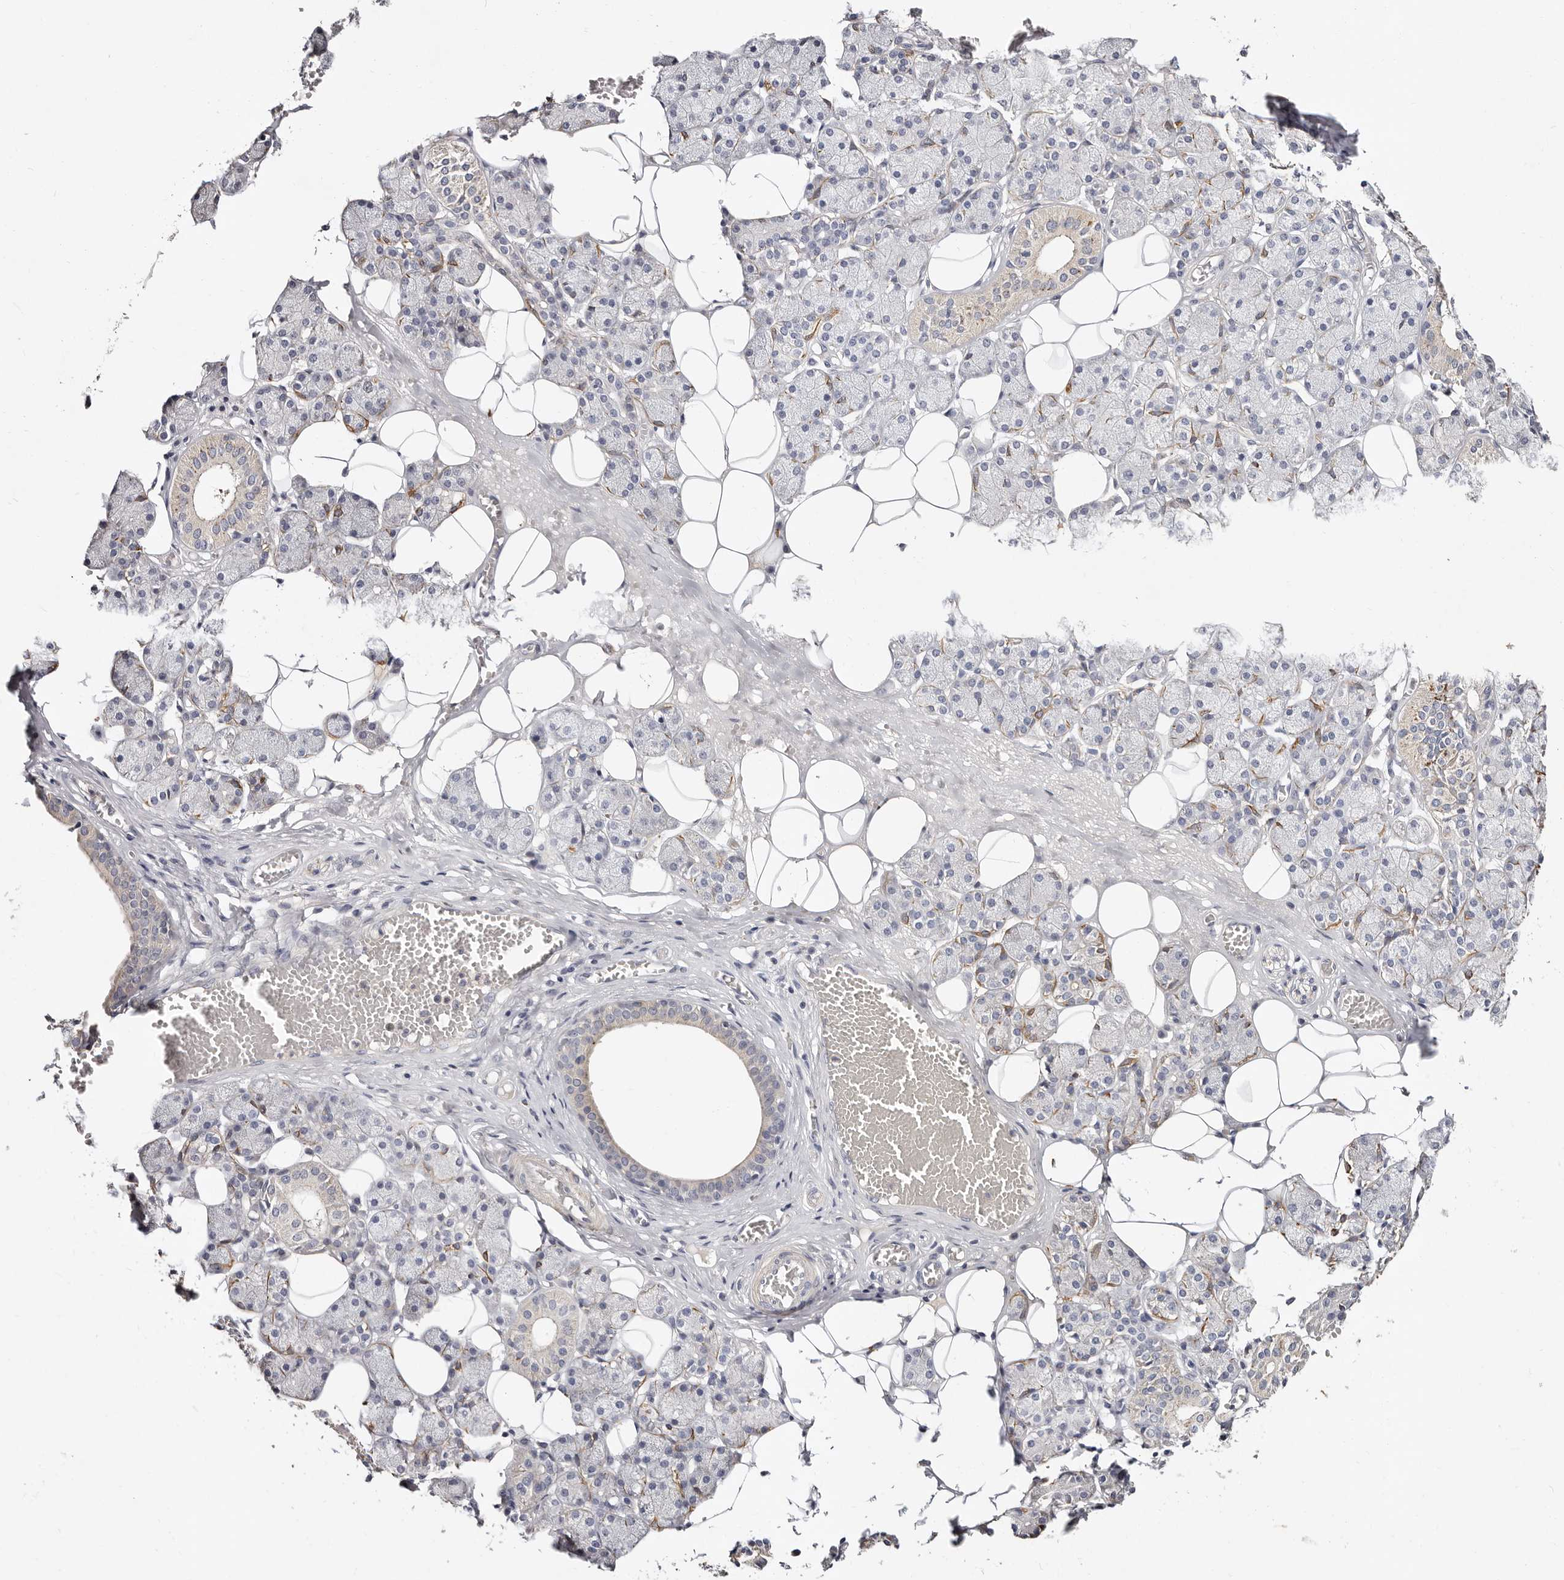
{"staining": {"intensity": "weak", "quantity": "<25%", "location": "cytoplasmic/membranous"}, "tissue": "salivary gland", "cell_type": "Glandular cells", "image_type": "normal", "snomed": [{"axis": "morphology", "description": "Normal tissue, NOS"}, {"axis": "topography", "description": "Salivary gland"}], "caption": "An image of salivary gland stained for a protein exhibits no brown staining in glandular cells.", "gene": "MRPS33", "patient": {"sex": "female", "age": 33}}